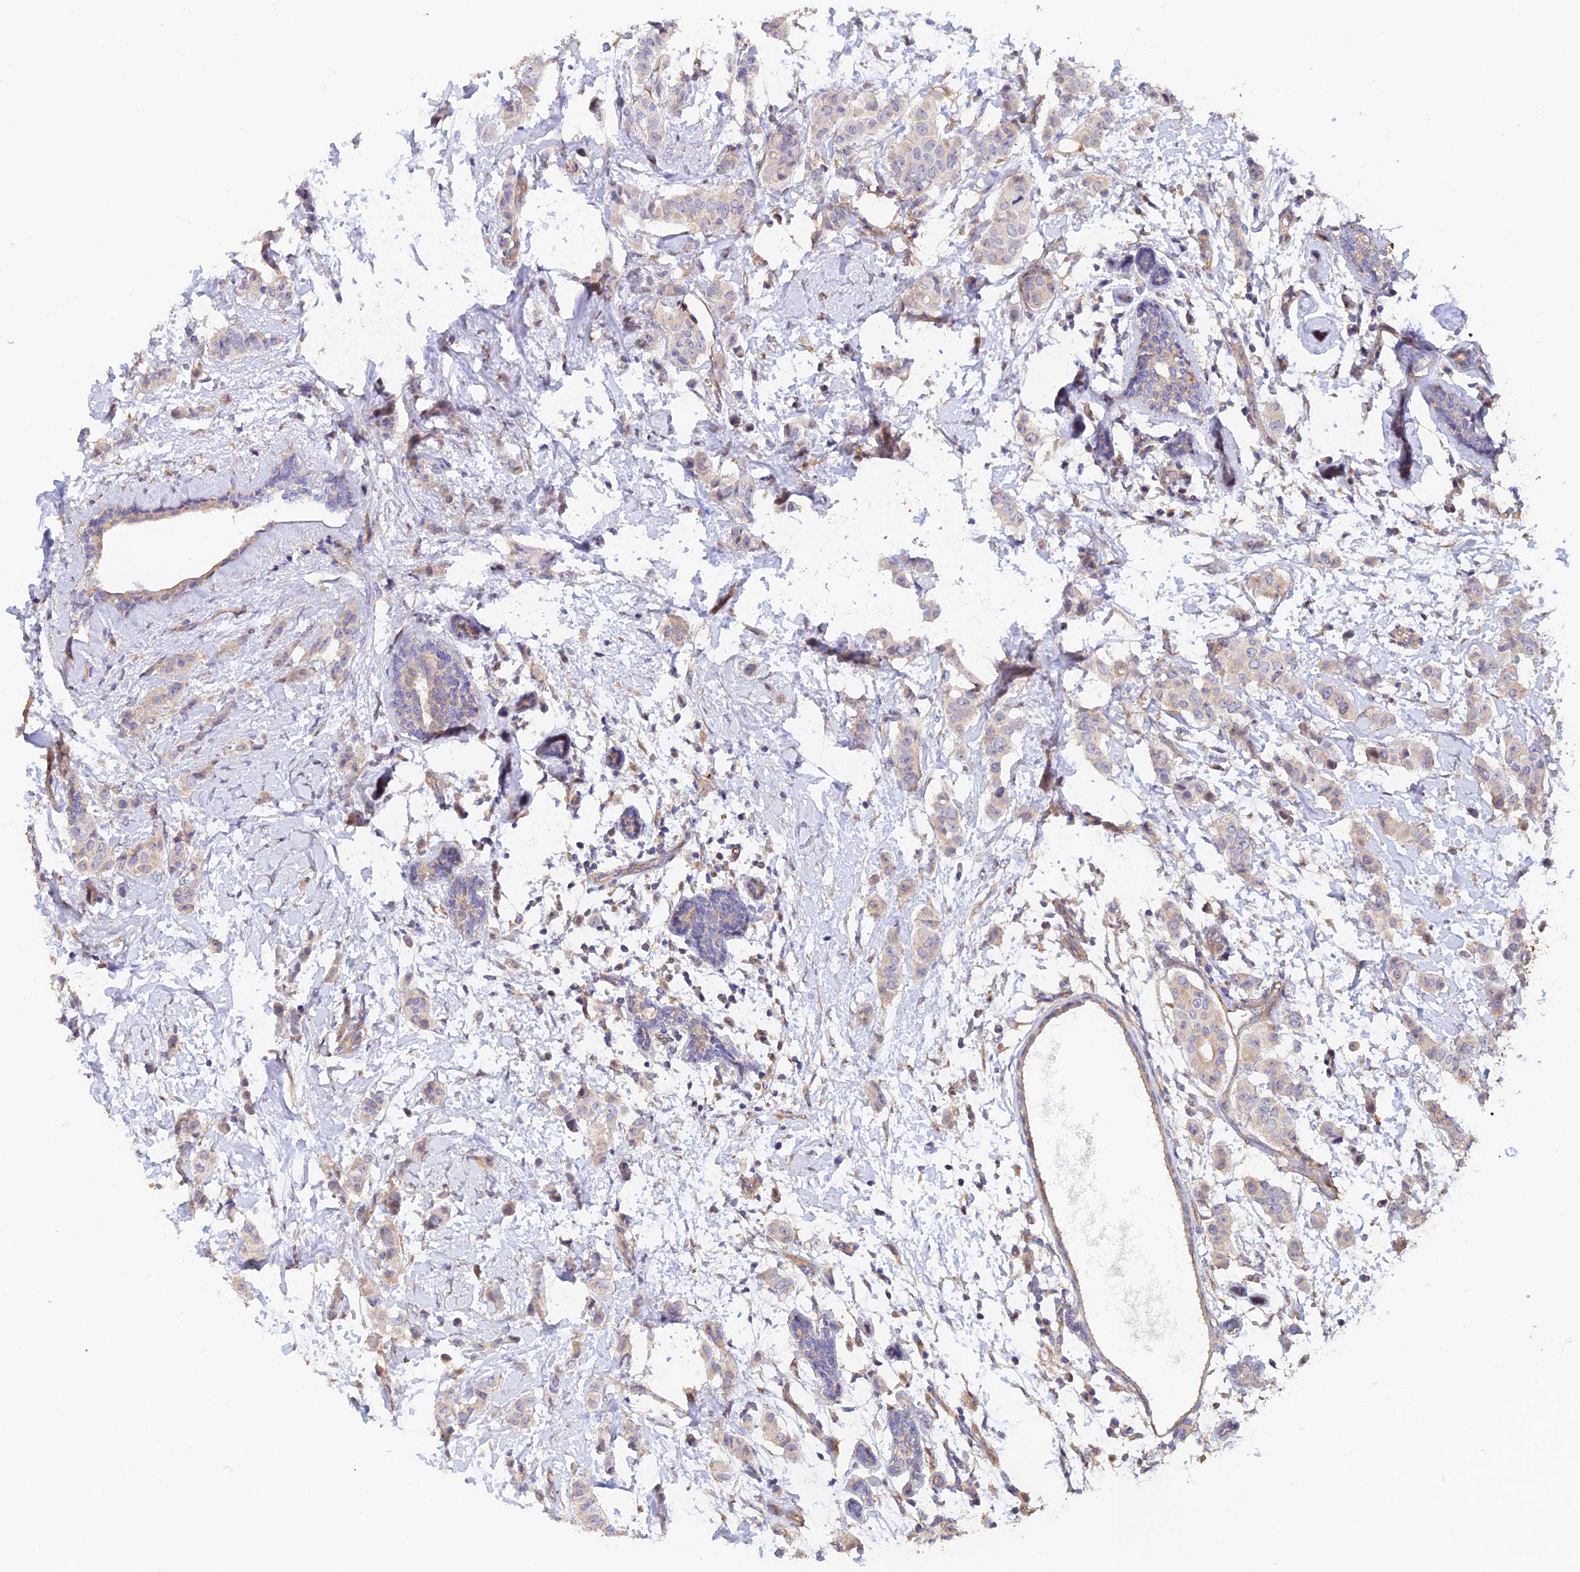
{"staining": {"intensity": "weak", "quantity": "<25%", "location": "cytoplasmic/membranous"}, "tissue": "breast cancer", "cell_type": "Tumor cells", "image_type": "cancer", "snomed": [{"axis": "morphology", "description": "Duct carcinoma"}, {"axis": "topography", "description": "Breast"}], "caption": "An immunohistochemistry (IHC) micrograph of breast cancer is shown. There is no staining in tumor cells of breast cancer. (DAB (3,3'-diaminobenzidine) immunohistochemistry (IHC) visualized using brightfield microscopy, high magnification).", "gene": "MYO9A", "patient": {"sex": "female", "age": 40}}